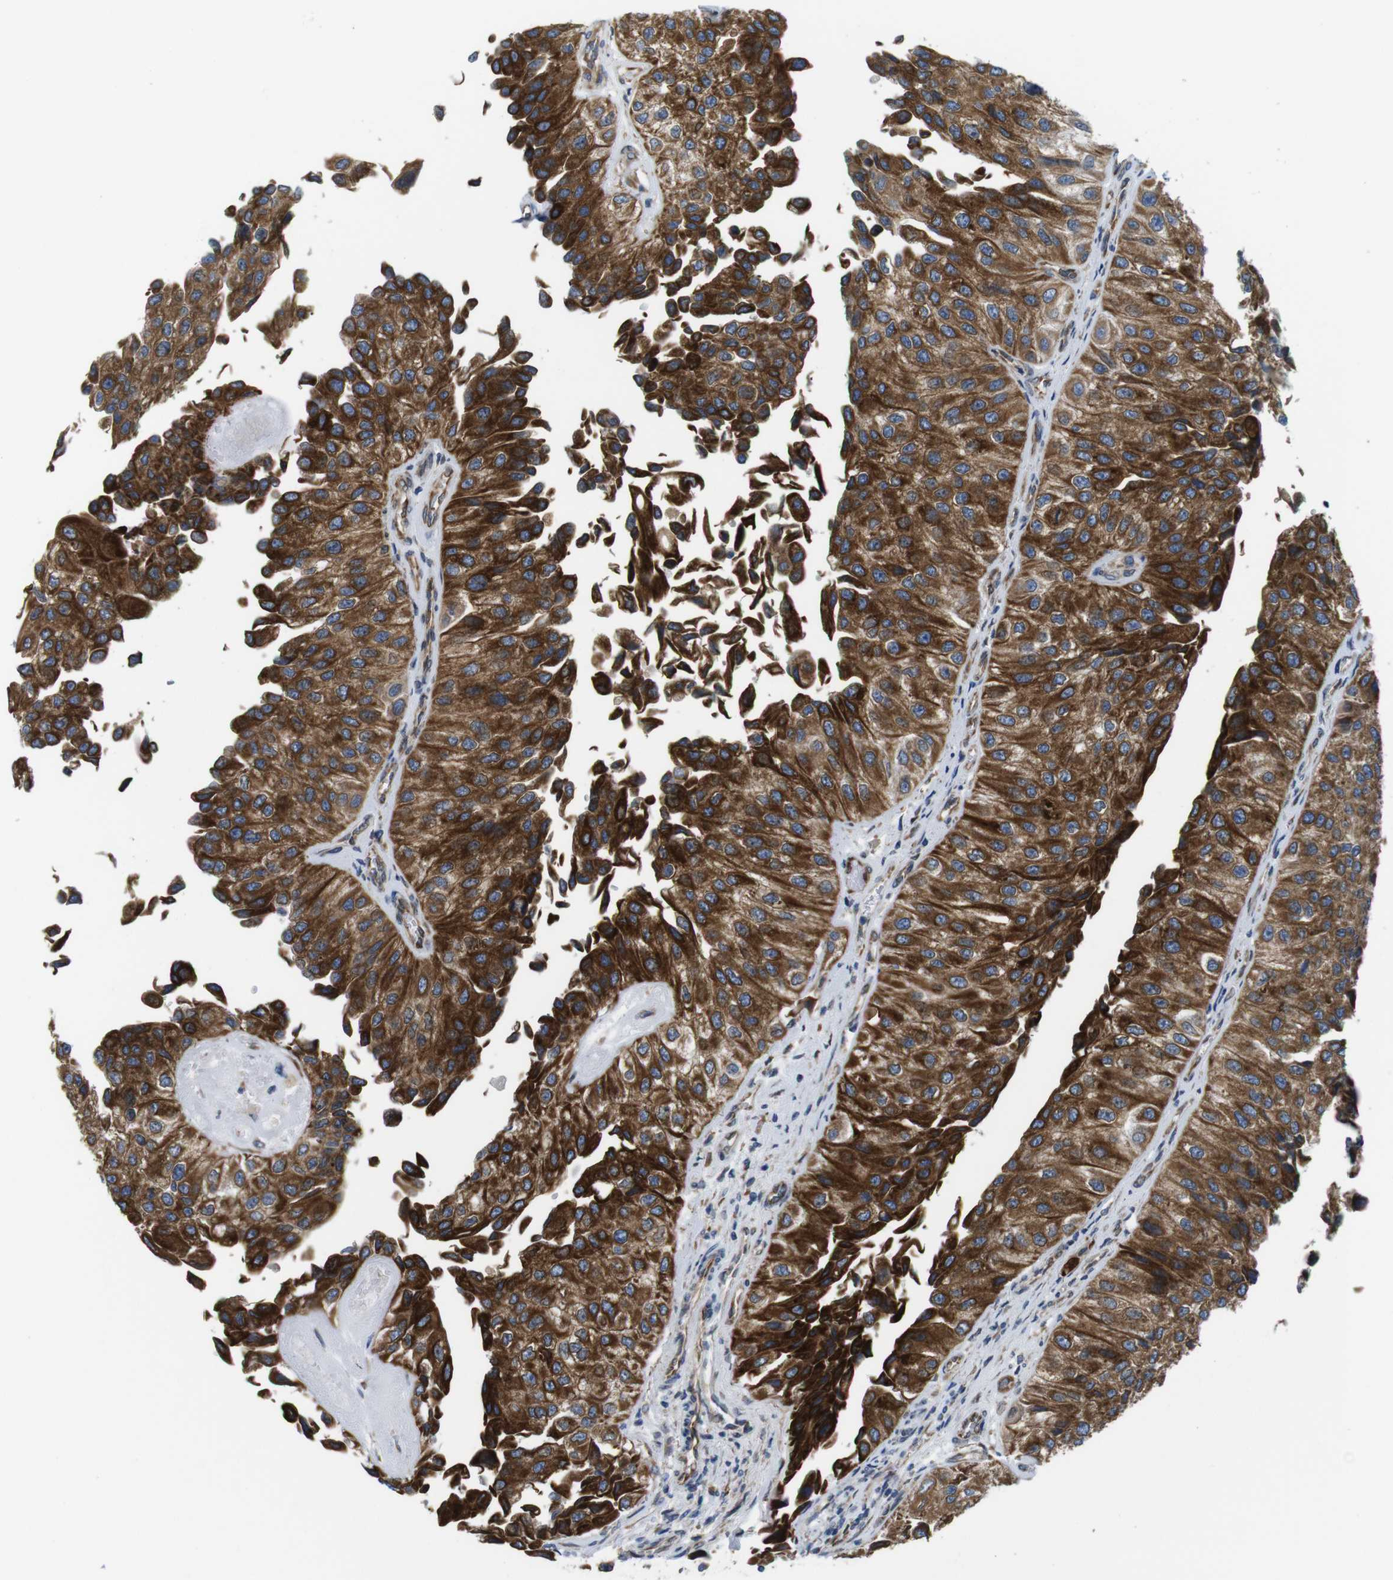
{"staining": {"intensity": "strong", "quantity": ">75%", "location": "cytoplasmic/membranous"}, "tissue": "urothelial cancer", "cell_type": "Tumor cells", "image_type": "cancer", "snomed": [{"axis": "morphology", "description": "Urothelial carcinoma, High grade"}, {"axis": "topography", "description": "Kidney"}, {"axis": "topography", "description": "Urinary bladder"}], "caption": "Protein staining reveals strong cytoplasmic/membranous expression in approximately >75% of tumor cells in urothelial carcinoma (high-grade).", "gene": "HACD3", "patient": {"sex": "male", "age": 77}}